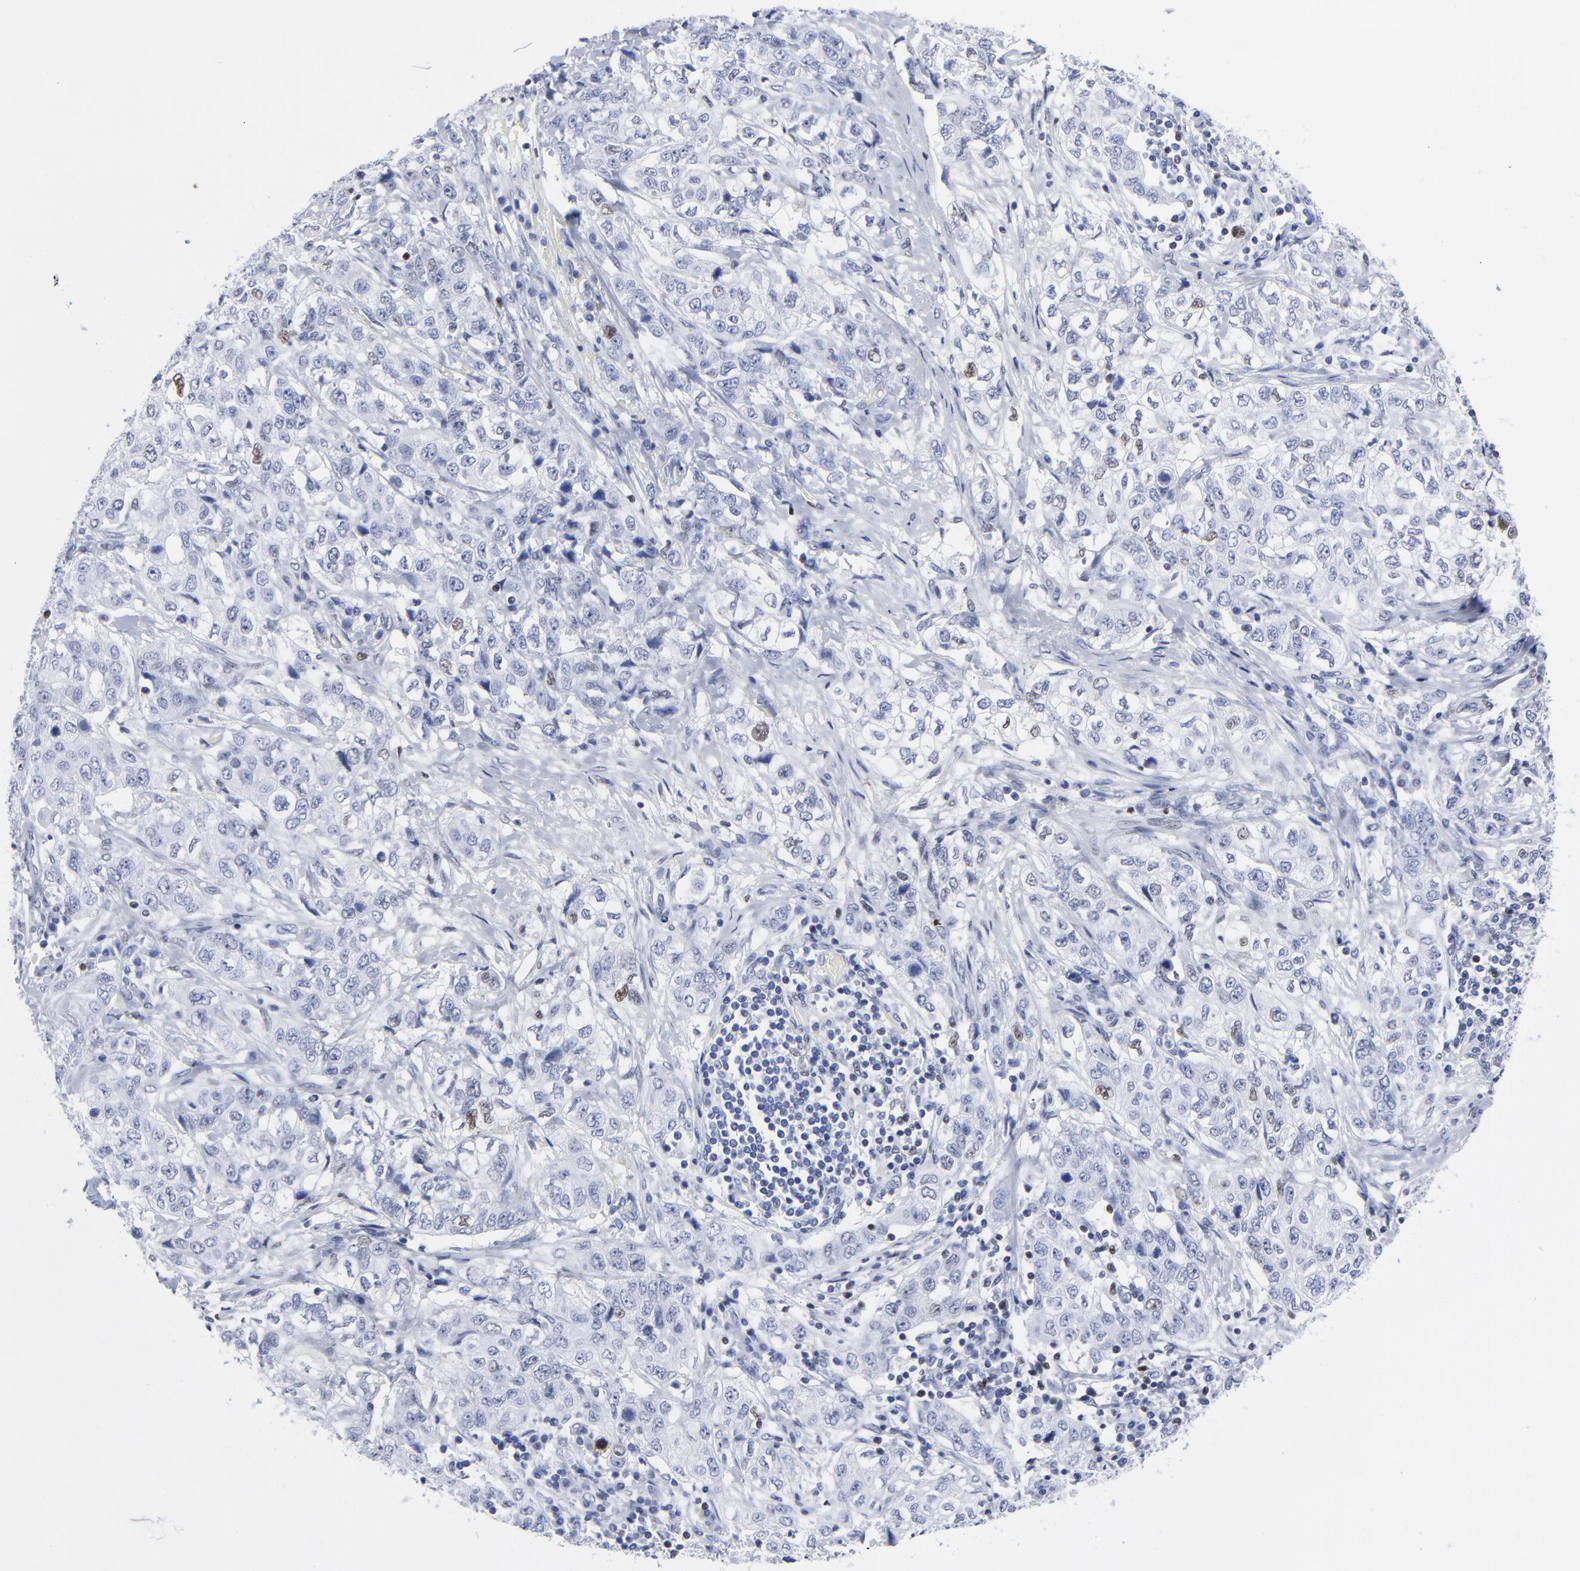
{"staining": {"intensity": "moderate", "quantity": "<25%", "location": "nuclear"}, "tissue": "stomach cancer", "cell_type": "Tumor cells", "image_type": "cancer", "snomed": [{"axis": "morphology", "description": "Adenocarcinoma, NOS"}, {"axis": "topography", "description": "Stomach"}], "caption": "Moderate nuclear positivity for a protein is appreciated in approximately <25% of tumor cells of stomach adenocarcinoma using immunohistochemistry (IHC).", "gene": "JUN", "patient": {"sex": "male", "age": 48}}